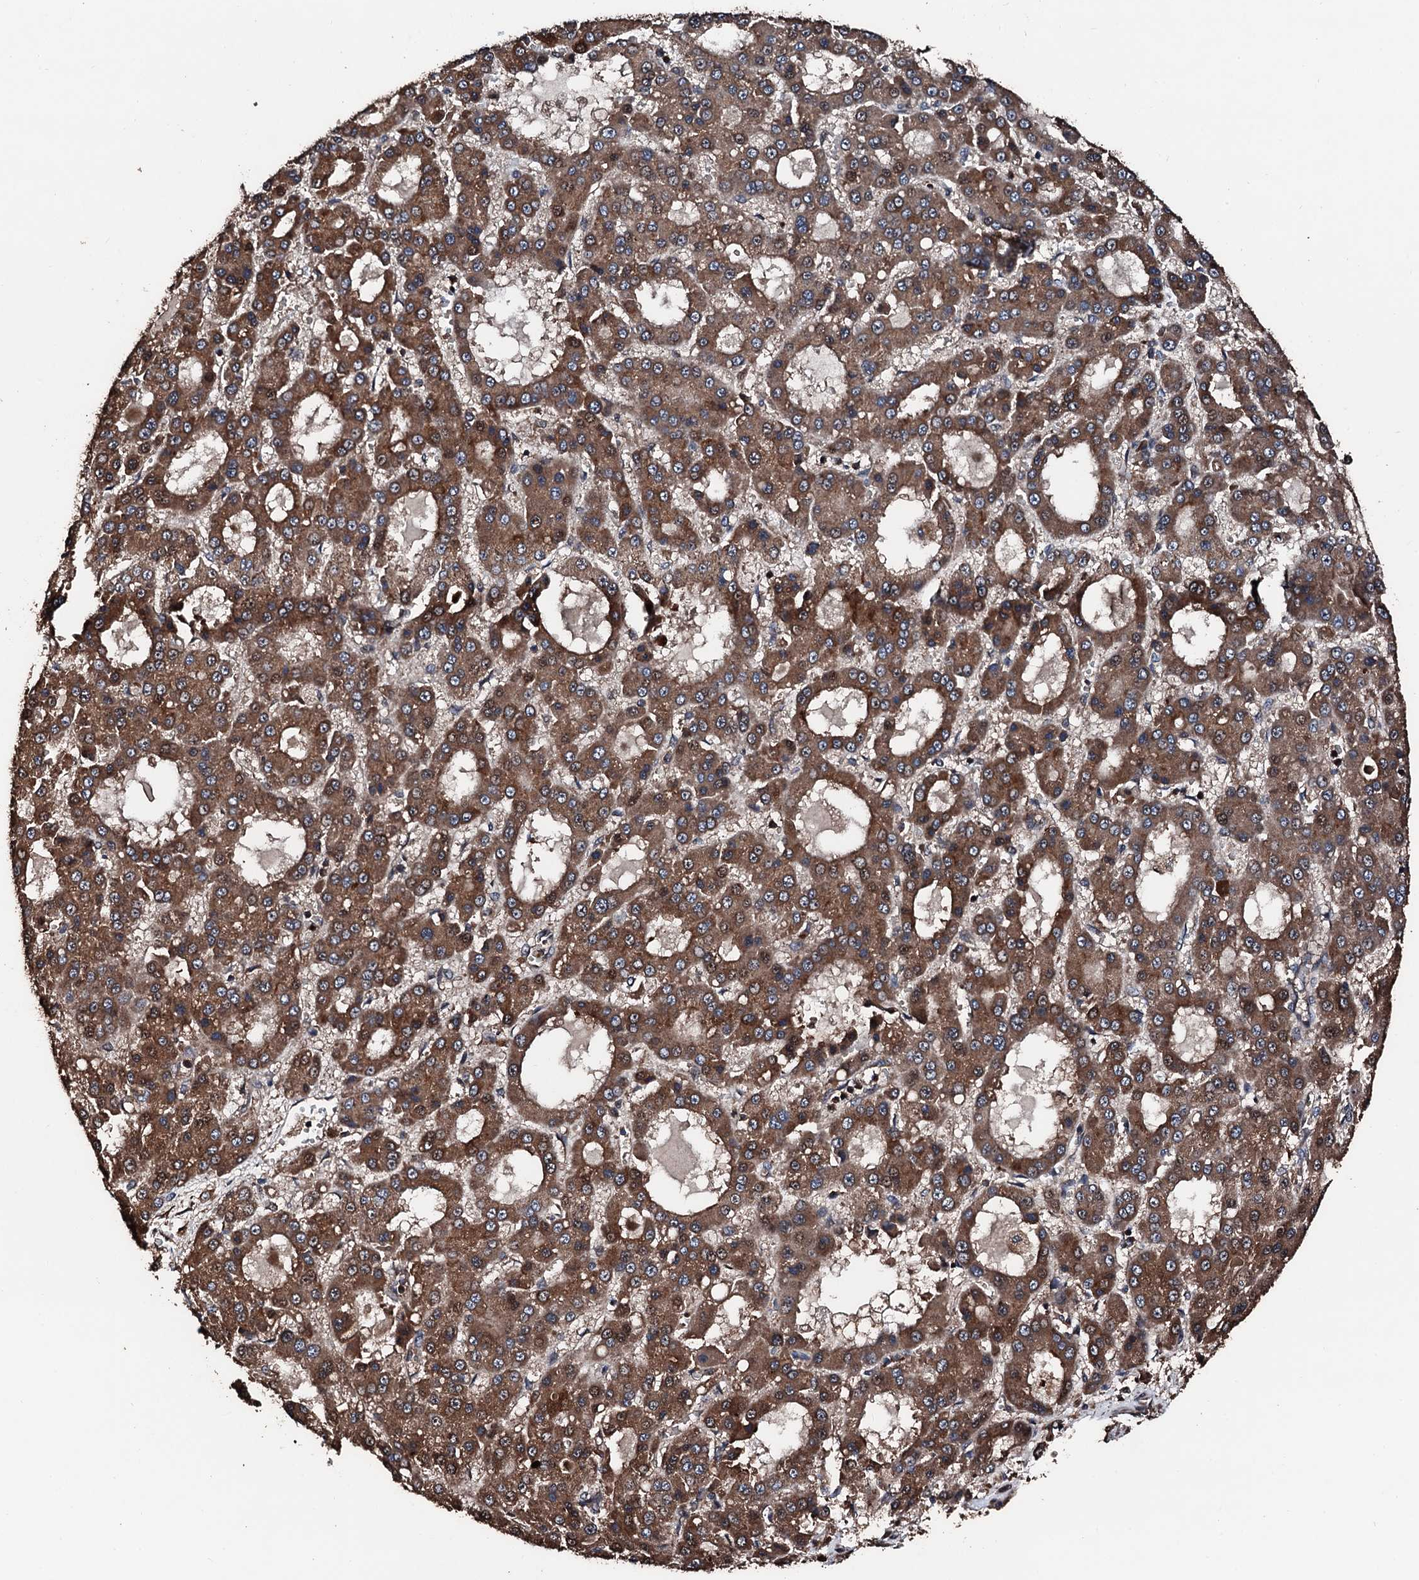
{"staining": {"intensity": "strong", "quantity": ">75%", "location": "cytoplasmic/membranous"}, "tissue": "liver cancer", "cell_type": "Tumor cells", "image_type": "cancer", "snomed": [{"axis": "morphology", "description": "Carcinoma, Hepatocellular, NOS"}, {"axis": "topography", "description": "Liver"}], "caption": "IHC photomicrograph of liver hepatocellular carcinoma stained for a protein (brown), which exhibits high levels of strong cytoplasmic/membranous positivity in about >75% of tumor cells.", "gene": "KIF18A", "patient": {"sex": "male", "age": 70}}